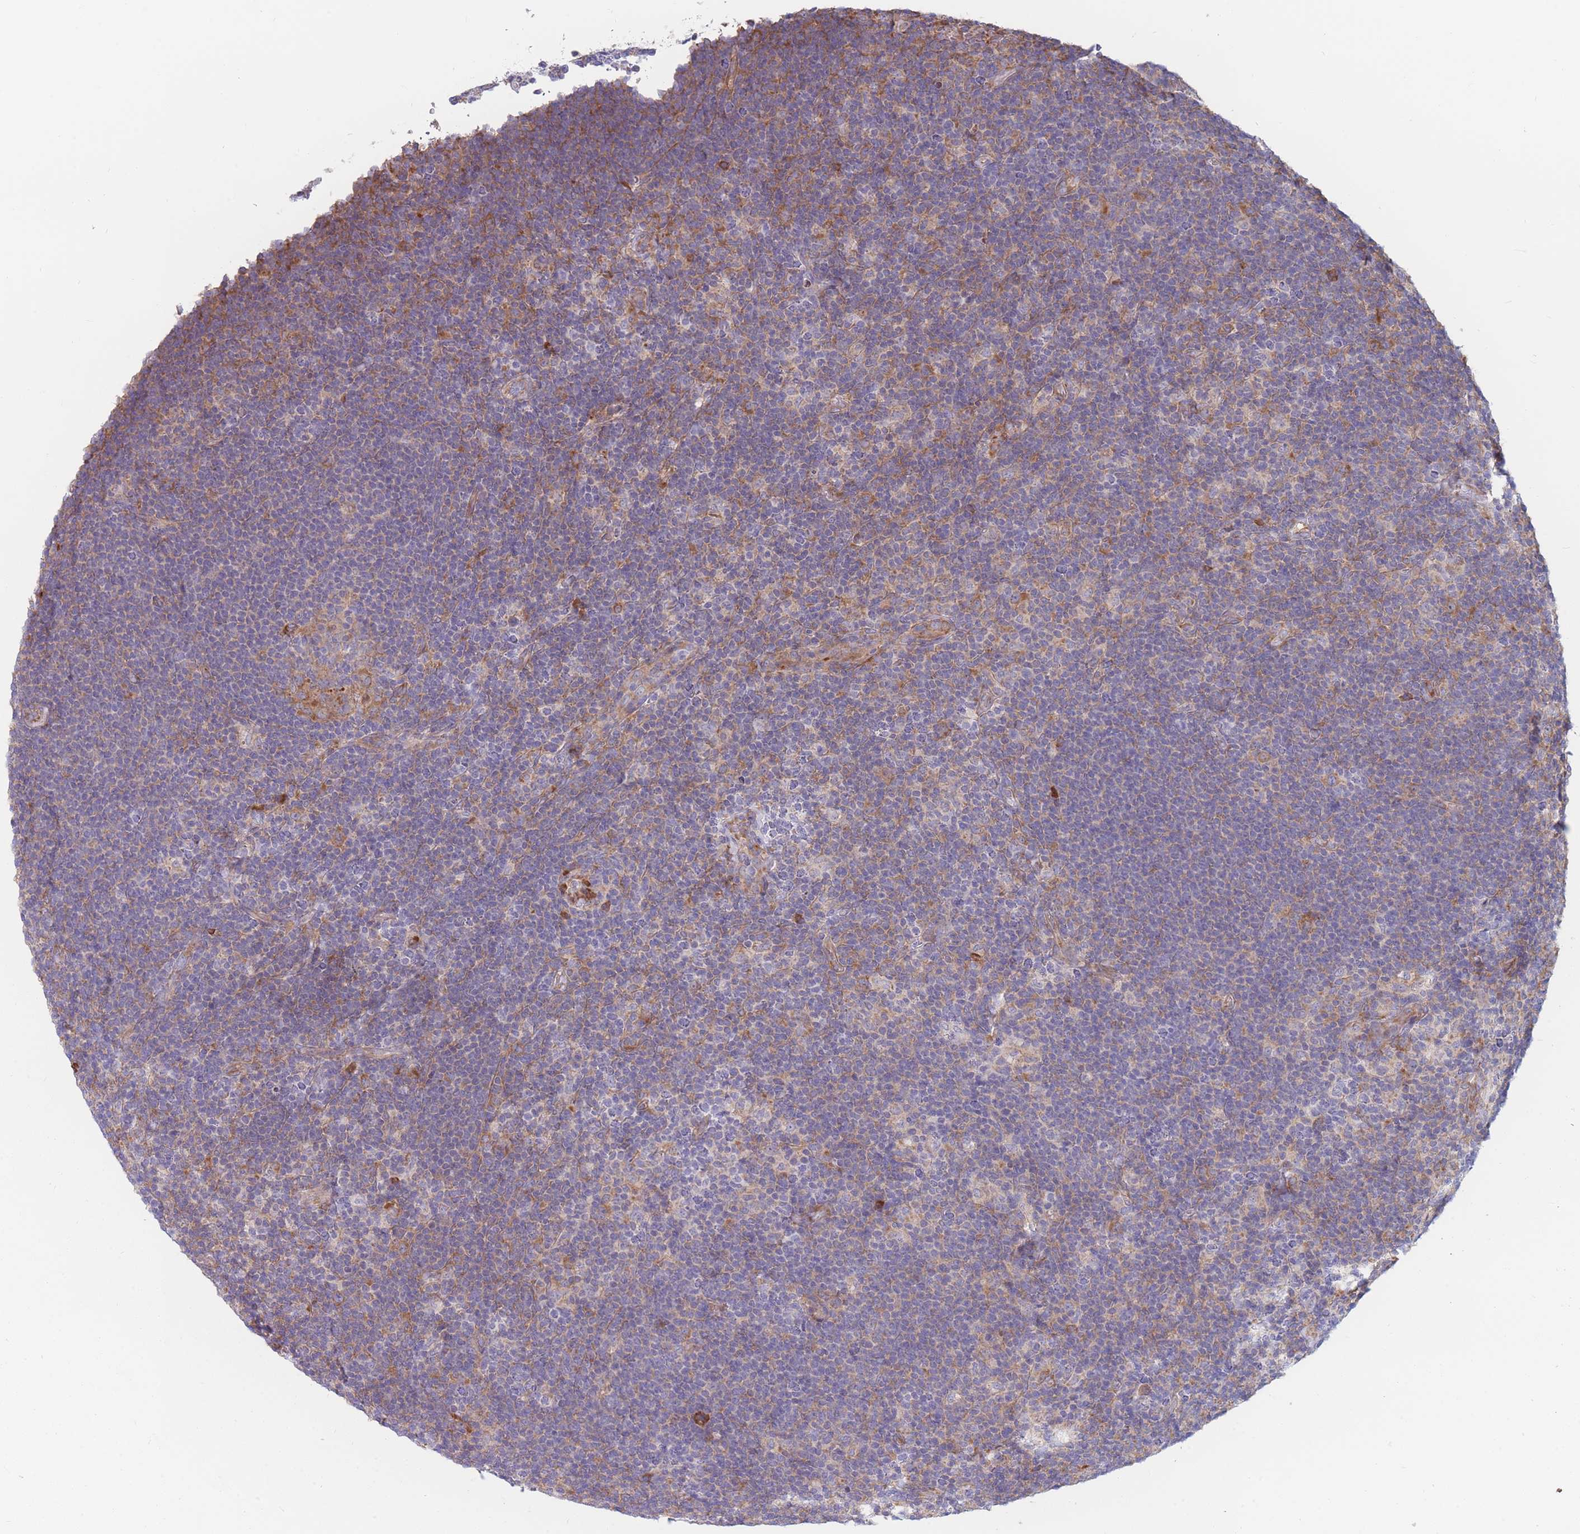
{"staining": {"intensity": "negative", "quantity": "none", "location": "none"}, "tissue": "lymphoma", "cell_type": "Tumor cells", "image_type": "cancer", "snomed": [{"axis": "morphology", "description": "Hodgkin's disease, NOS"}, {"axis": "topography", "description": "Lymph node"}], "caption": "High power microscopy photomicrograph of an immunohistochemistry histopathology image of Hodgkin's disease, revealing no significant staining in tumor cells.", "gene": "RPL8", "patient": {"sex": "female", "age": 57}}